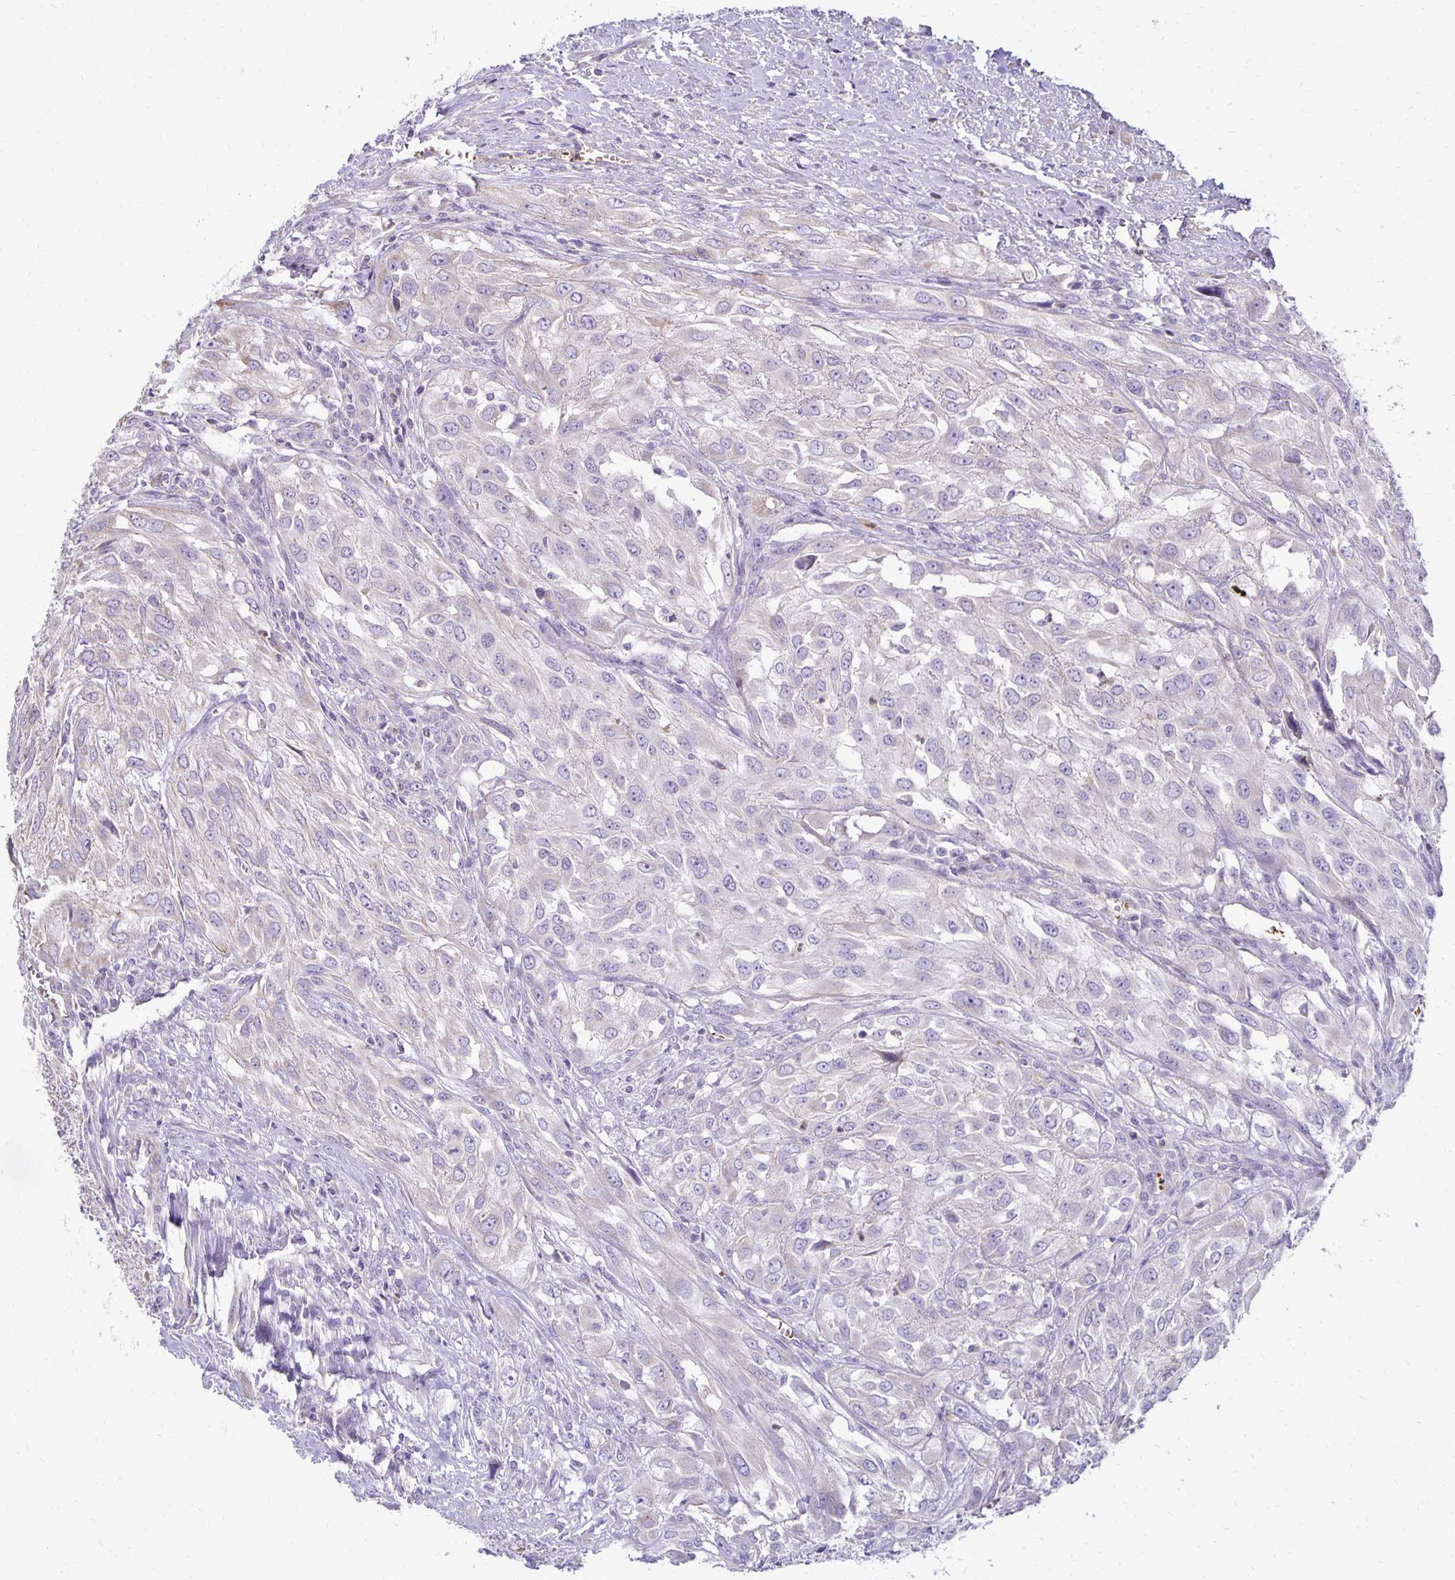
{"staining": {"intensity": "negative", "quantity": "none", "location": "none"}, "tissue": "urothelial cancer", "cell_type": "Tumor cells", "image_type": "cancer", "snomed": [{"axis": "morphology", "description": "Urothelial carcinoma, High grade"}, {"axis": "topography", "description": "Urinary bladder"}], "caption": "Urothelial cancer was stained to show a protein in brown. There is no significant expression in tumor cells.", "gene": "FN3K", "patient": {"sex": "male", "age": 67}}